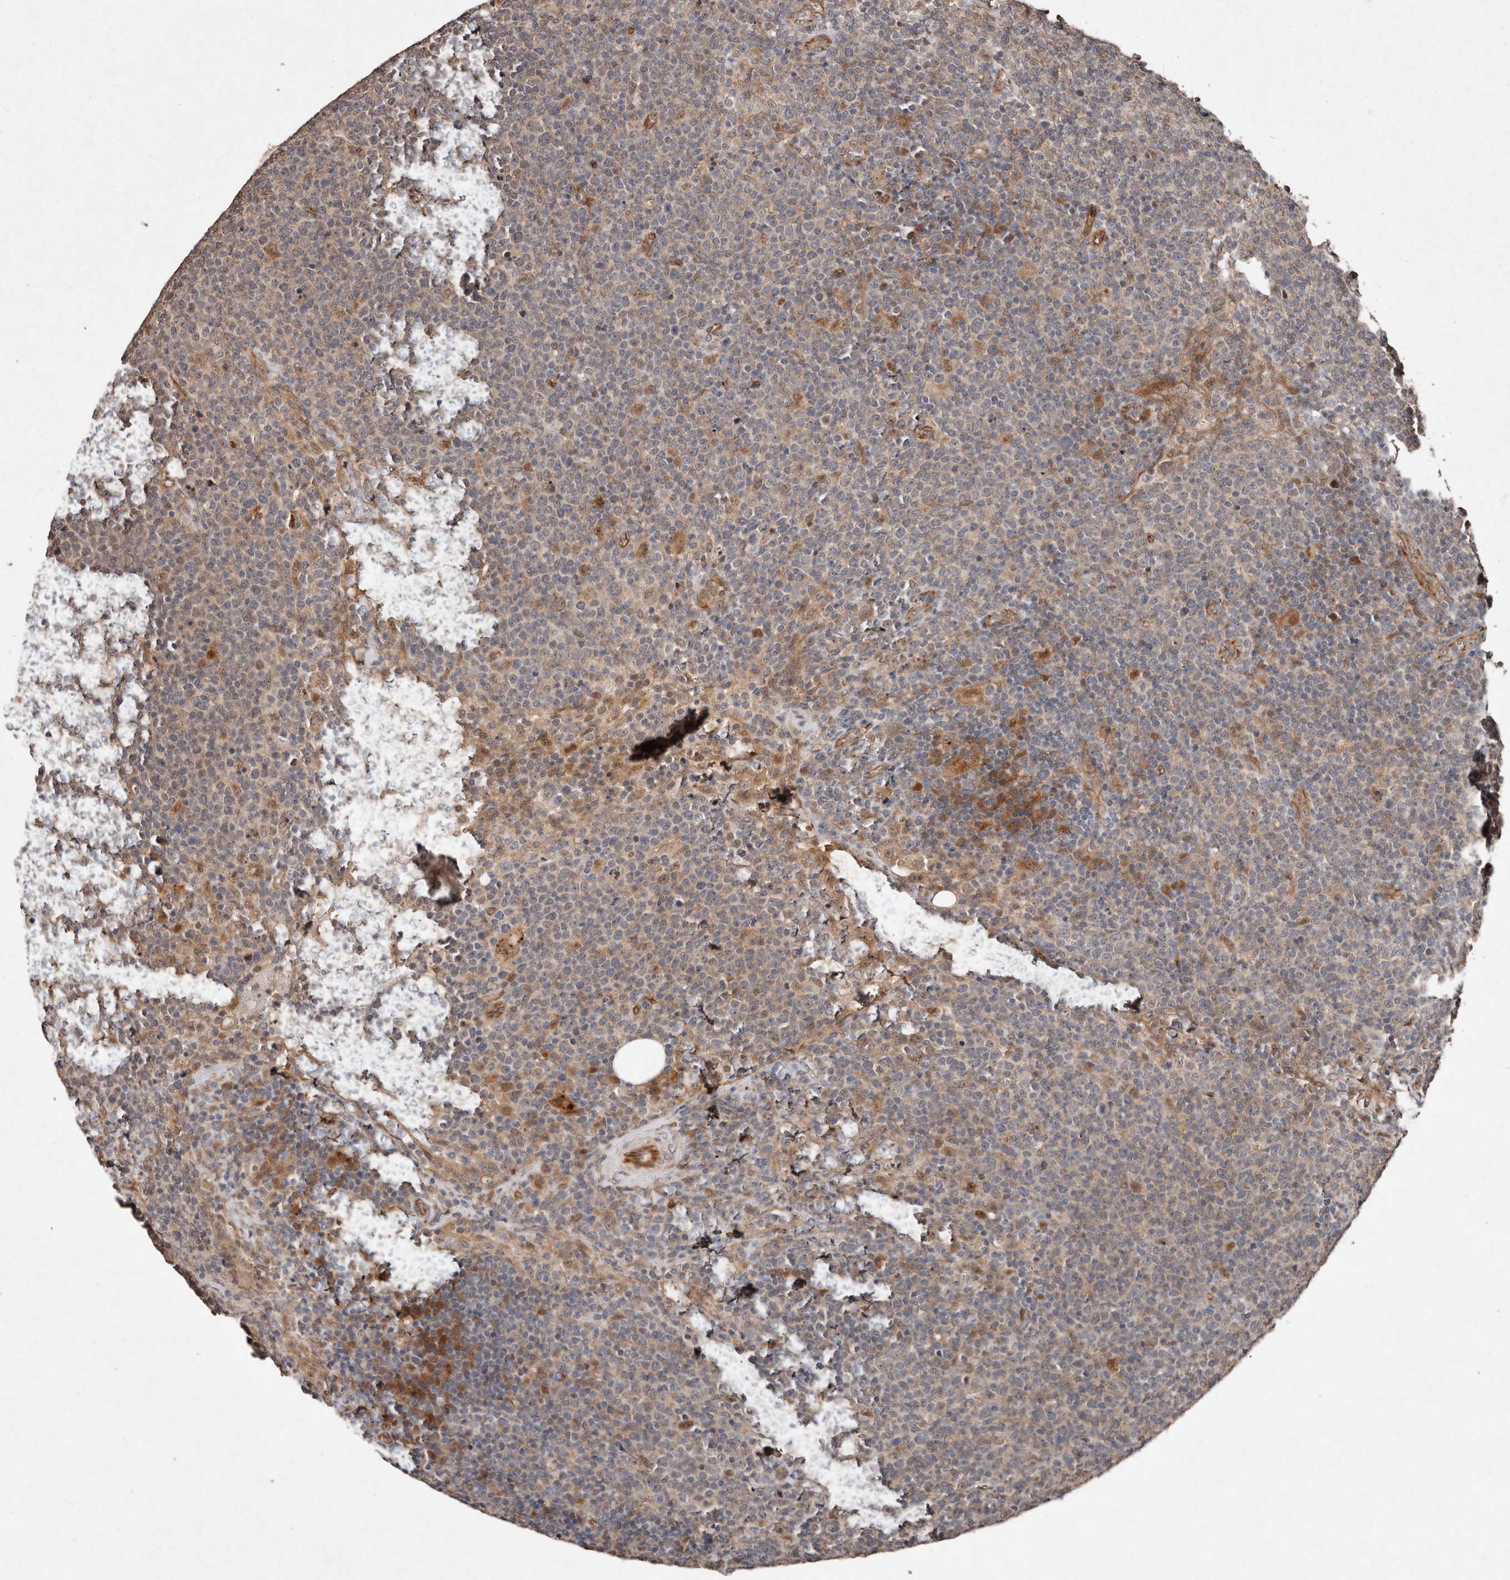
{"staining": {"intensity": "negative", "quantity": "none", "location": "none"}, "tissue": "lymphoma", "cell_type": "Tumor cells", "image_type": "cancer", "snomed": [{"axis": "morphology", "description": "Malignant lymphoma, non-Hodgkin's type, High grade"}, {"axis": "topography", "description": "Lymph node"}], "caption": "Immunohistochemical staining of human lymphoma exhibits no significant staining in tumor cells. (Brightfield microscopy of DAB IHC at high magnification).", "gene": "DIP2C", "patient": {"sex": "male", "age": 61}}